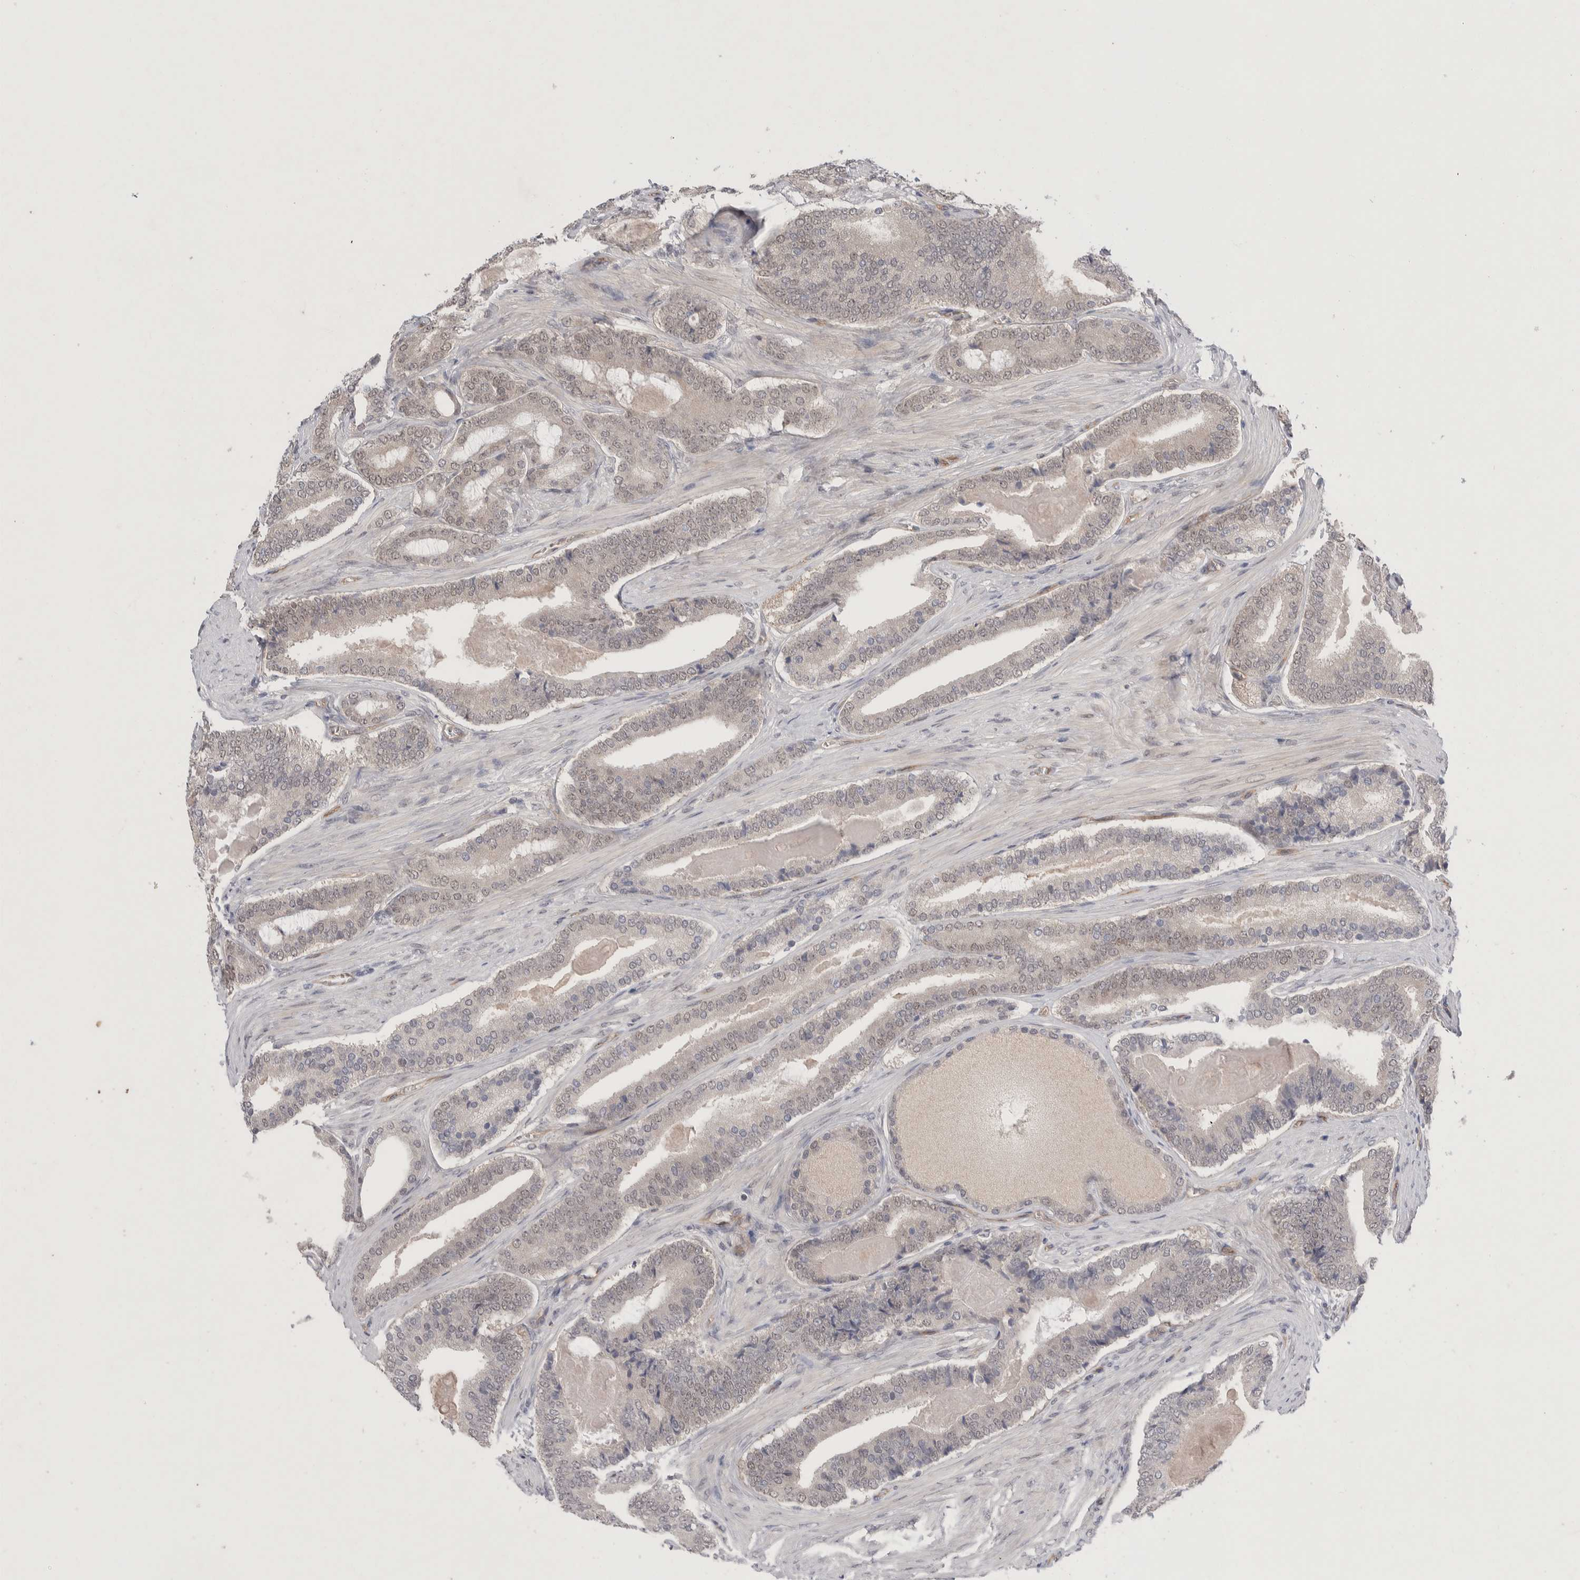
{"staining": {"intensity": "negative", "quantity": "none", "location": "none"}, "tissue": "prostate cancer", "cell_type": "Tumor cells", "image_type": "cancer", "snomed": [{"axis": "morphology", "description": "Adenocarcinoma, High grade"}, {"axis": "topography", "description": "Prostate"}], "caption": "Tumor cells are negative for brown protein staining in prostate cancer (high-grade adenocarcinoma). The staining was performed using DAB to visualize the protein expression in brown, while the nuclei were stained in blue with hematoxylin (Magnification: 20x).", "gene": "ZNF704", "patient": {"sex": "male", "age": 60}}